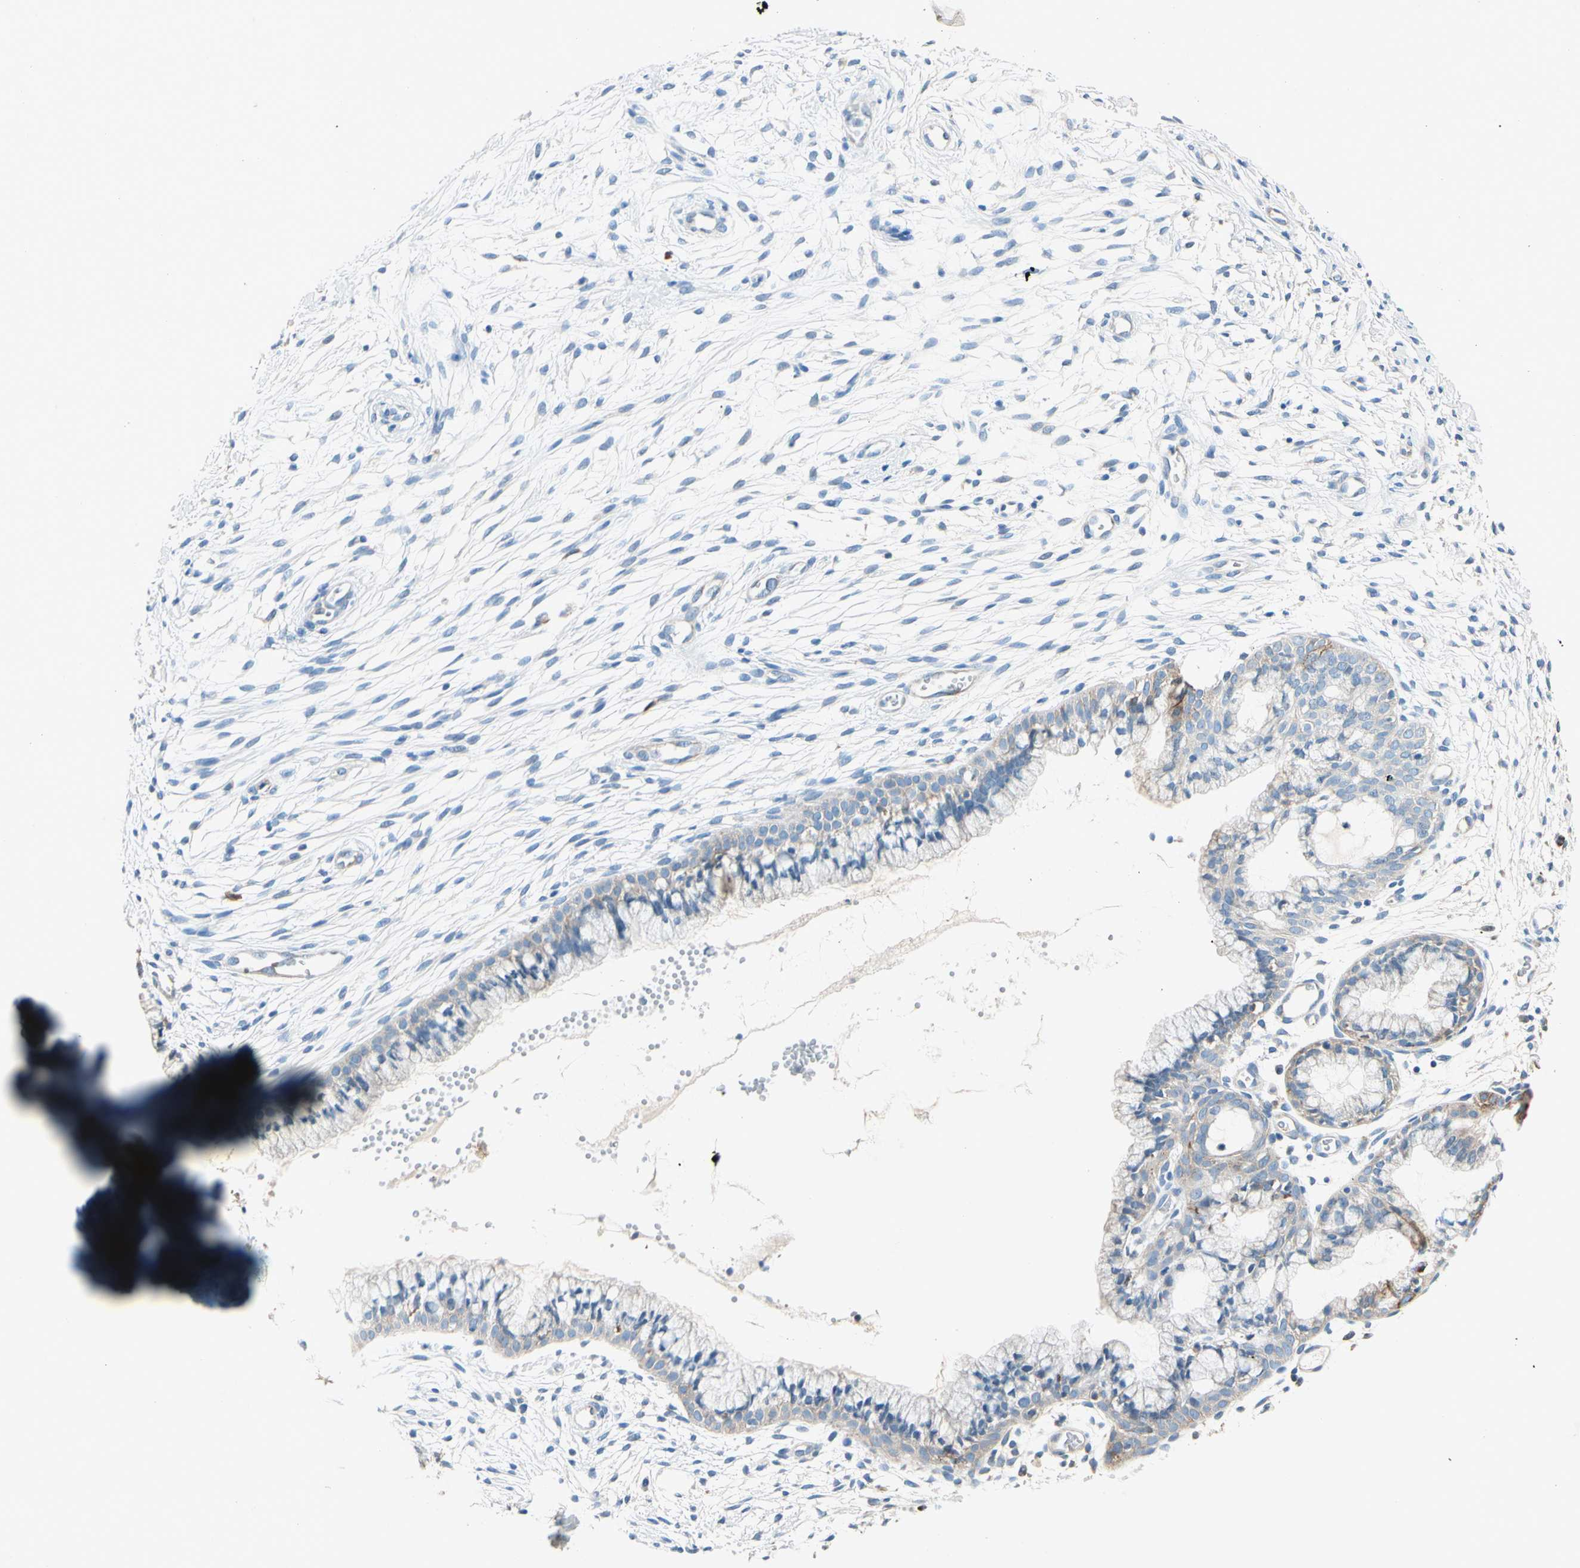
{"staining": {"intensity": "weak", "quantity": "25%-75%", "location": "cytoplasmic/membranous"}, "tissue": "cervix", "cell_type": "Glandular cells", "image_type": "normal", "snomed": [{"axis": "morphology", "description": "Normal tissue, NOS"}, {"axis": "topography", "description": "Cervix"}], "caption": "Protein staining exhibits weak cytoplasmic/membranous staining in about 25%-75% of glandular cells in unremarkable cervix. (Brightfield microscopy of DAB IHC at high magnification).", "gene": "LY6G6F", "patient": {"sex": "female", "age": 39}}